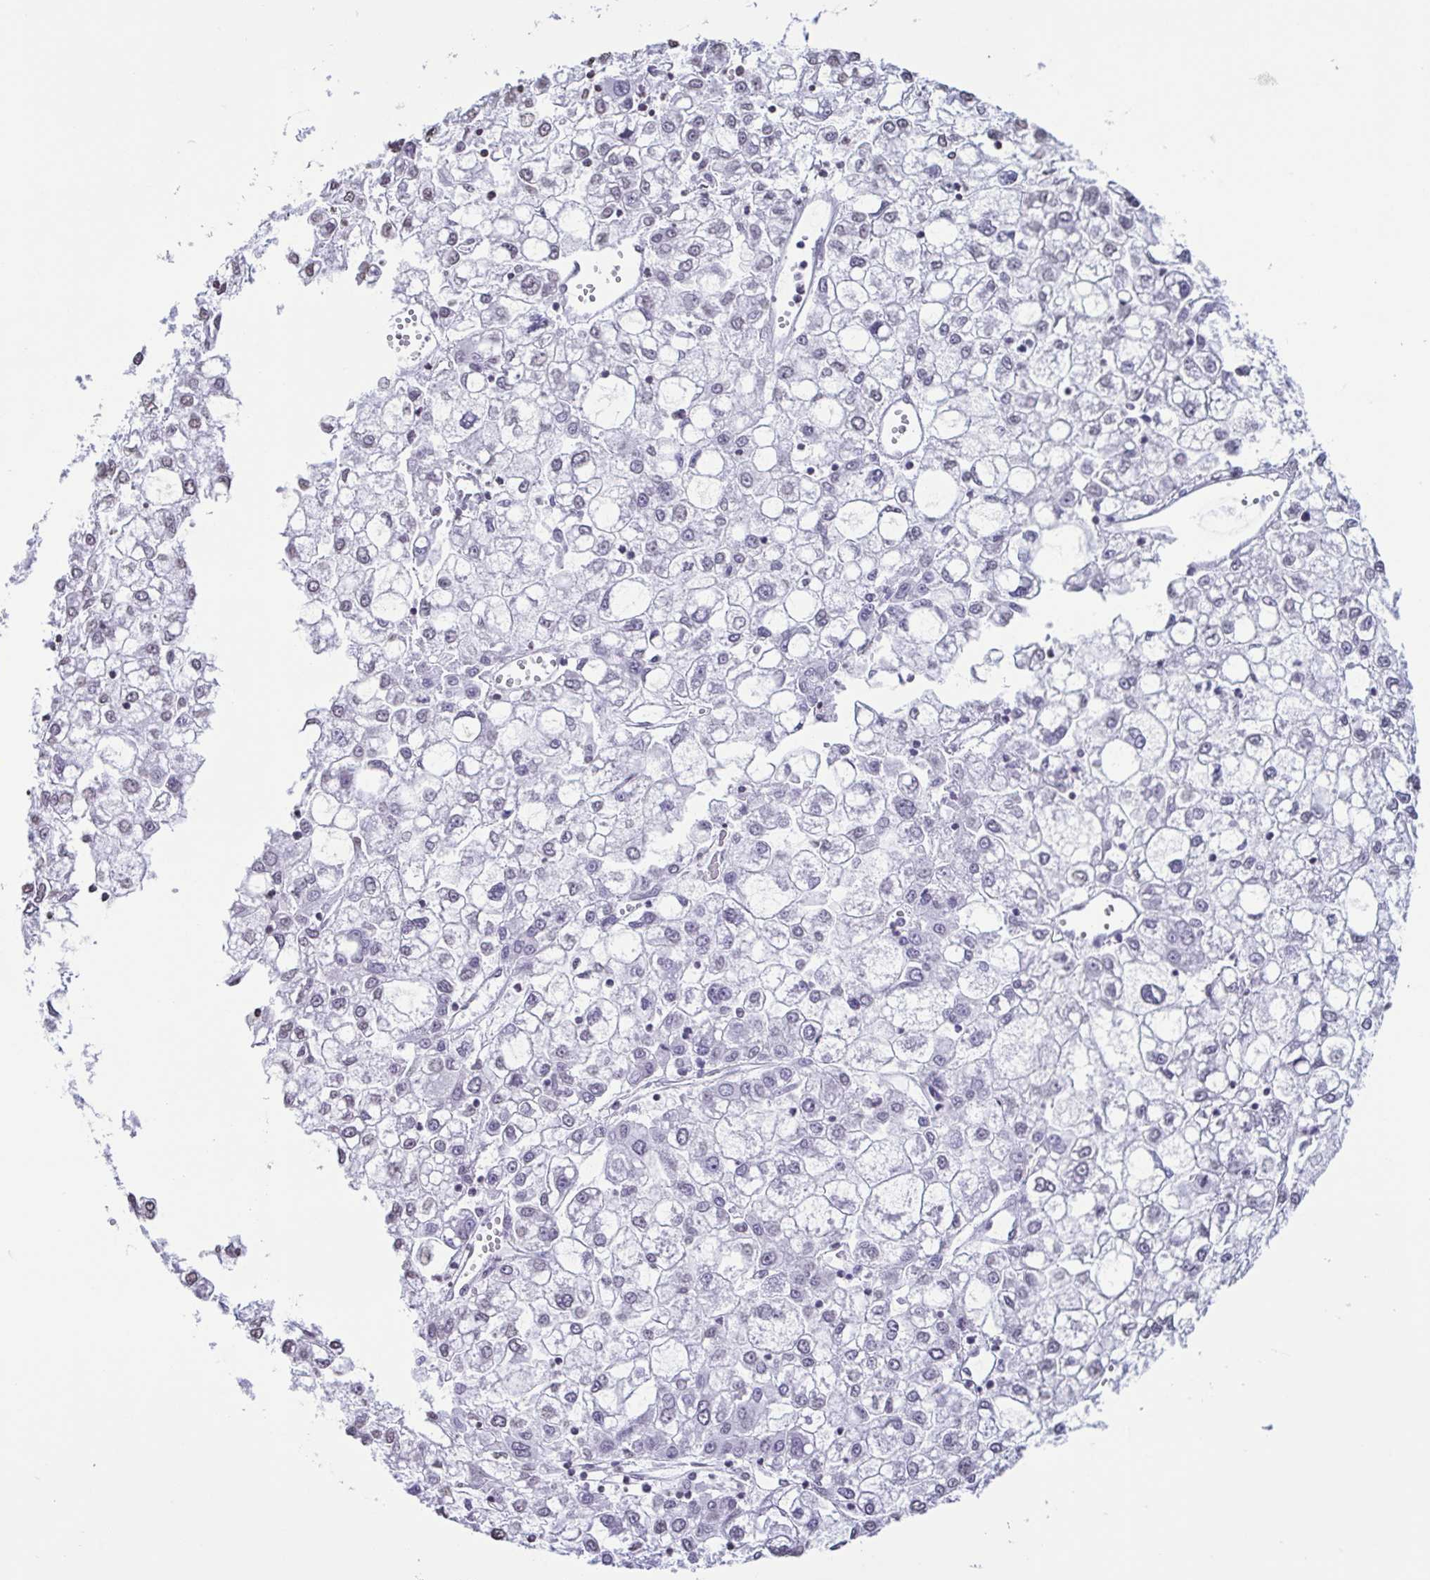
{"staining": {"intensity": "negative", "quantity": "none", "location": "none"}, "tissue": "liver cancer", "cell_type": "Tumor cells", "image_type": "cancer", "snomed": [{"axis": "morphology", "description": "Carcinoma, Hepatocellular, NOS"}, {"axis": "topography", "description": "Liver"}], "caption": "An image of liver hepatocellular carcinoma stained for a protein shows no brown staining in tumor cells.", "gene": "VCY1B", "patient": {"sex": "male", "age": 40}}